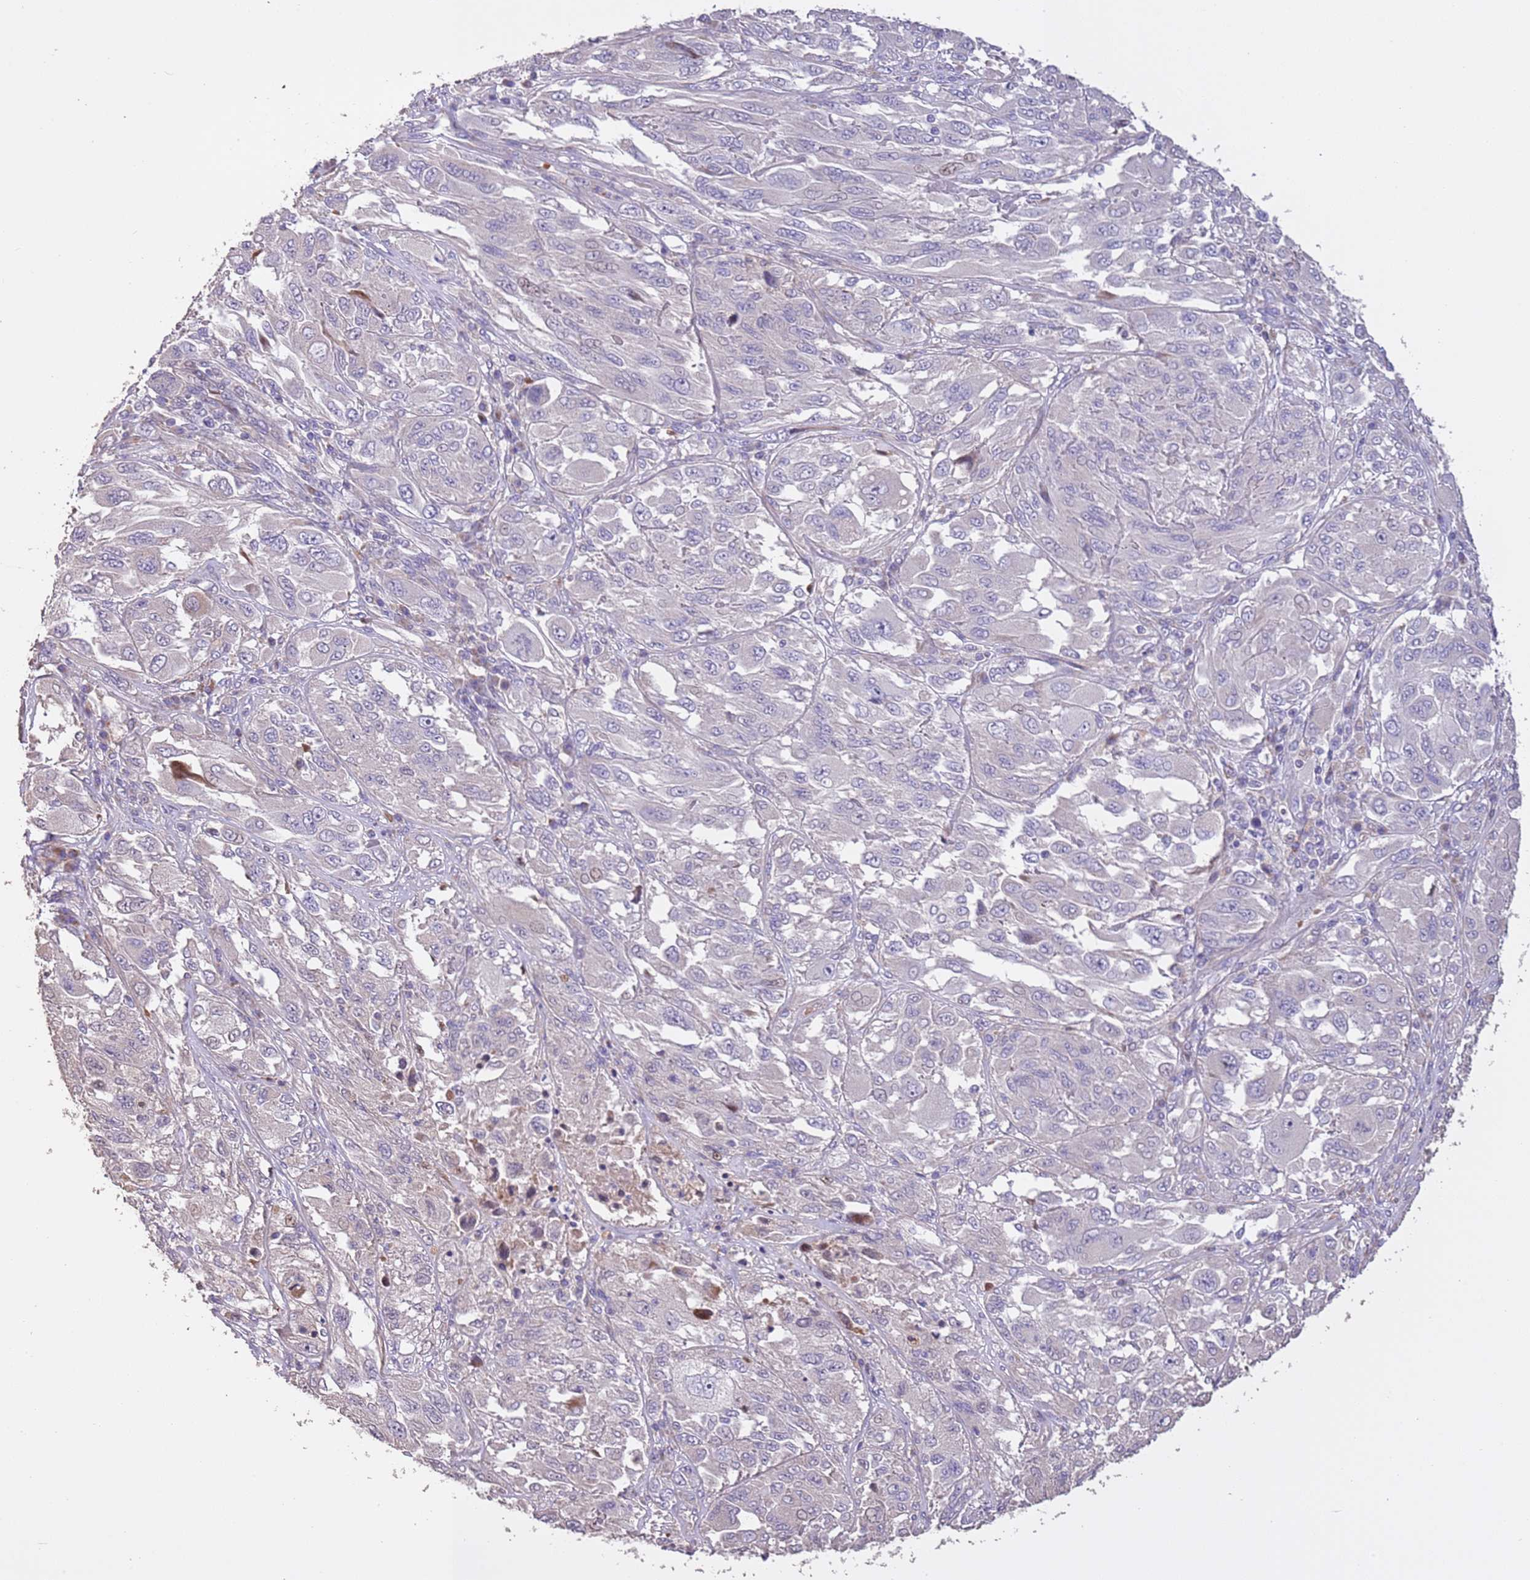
{"staining": {"intensity": "negative", "quantity": "none", "location": "none"}, "tissue": "melanoma", "cell_type": "Tumor cells", "image_type": "cancer", "snomed": [{"axis": "morphology", "description": "Malignant melanoma, NOS"}, {"axis": "topography", "description": "Skin"}], "caption": "This is a photomicrograph of IHC staining of melanoma, which shows no positivity in tumor cells.", "gene": "PIGA", "patient": {"sex": "female", "age": 91}}